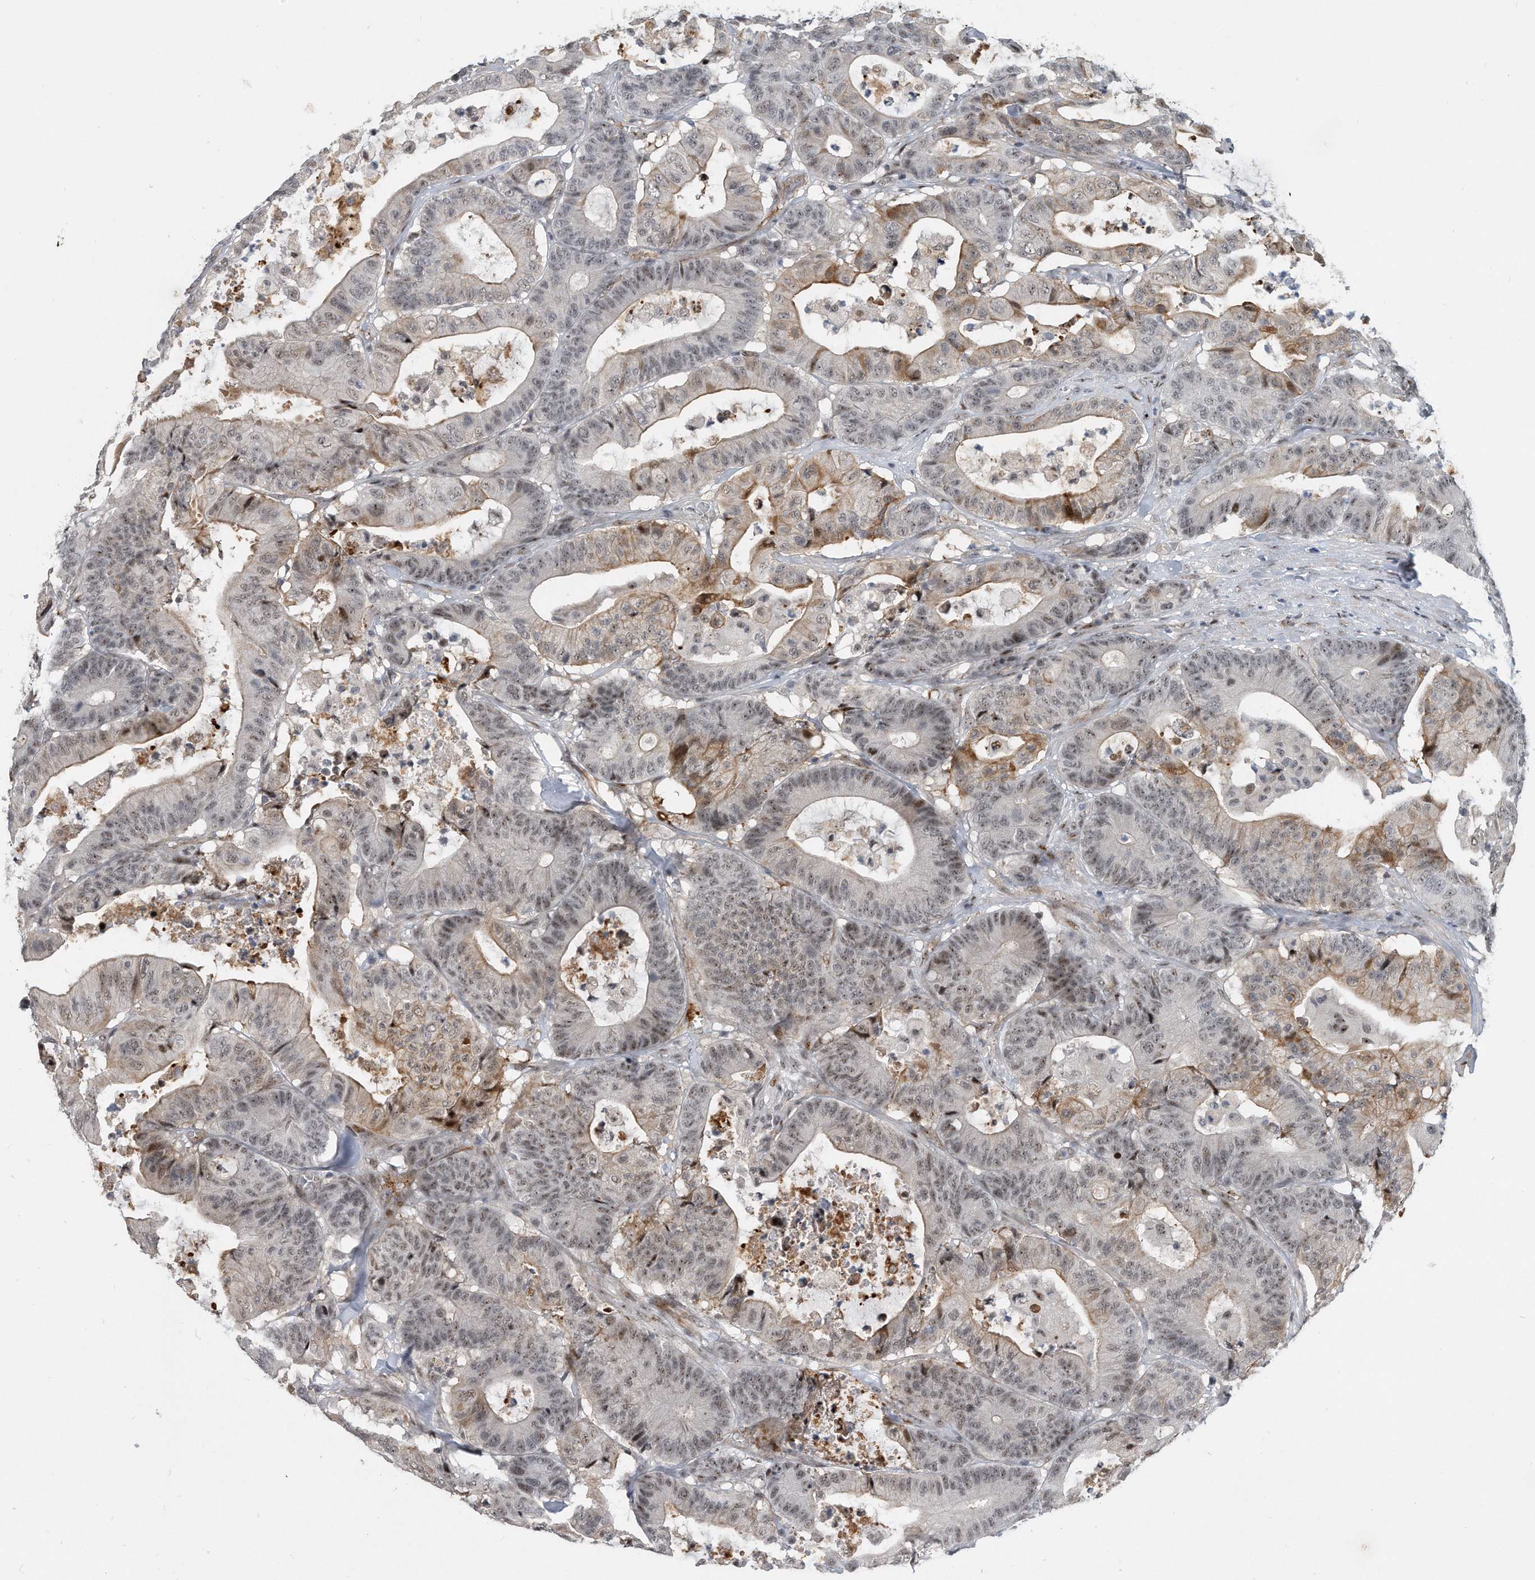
{"staining": {"intensity": "moderate", "quantity": "<25%", "location": "cytoplasmic/membranous,nuclear"}, "tissue": "colorectal cancer", "cell_type": "Tumor cells", "image_type": "cancer", "snomed": [{"axis": "morphology", "description": "Adenocarcinoma, NOS"}, {"axis": "topography", "description": "Colon"}], "caption": "DAB (3,3'-diaminobenzidine) immunohistochemical staining of human colorectal adenocarcinoma demonstrates moderate cytoplasmic/membranous and nuclear protein expression in approximately <25% of tumor cells.", "gene": "PGBD2", "patient": {"sex": "female", "age": 84}}